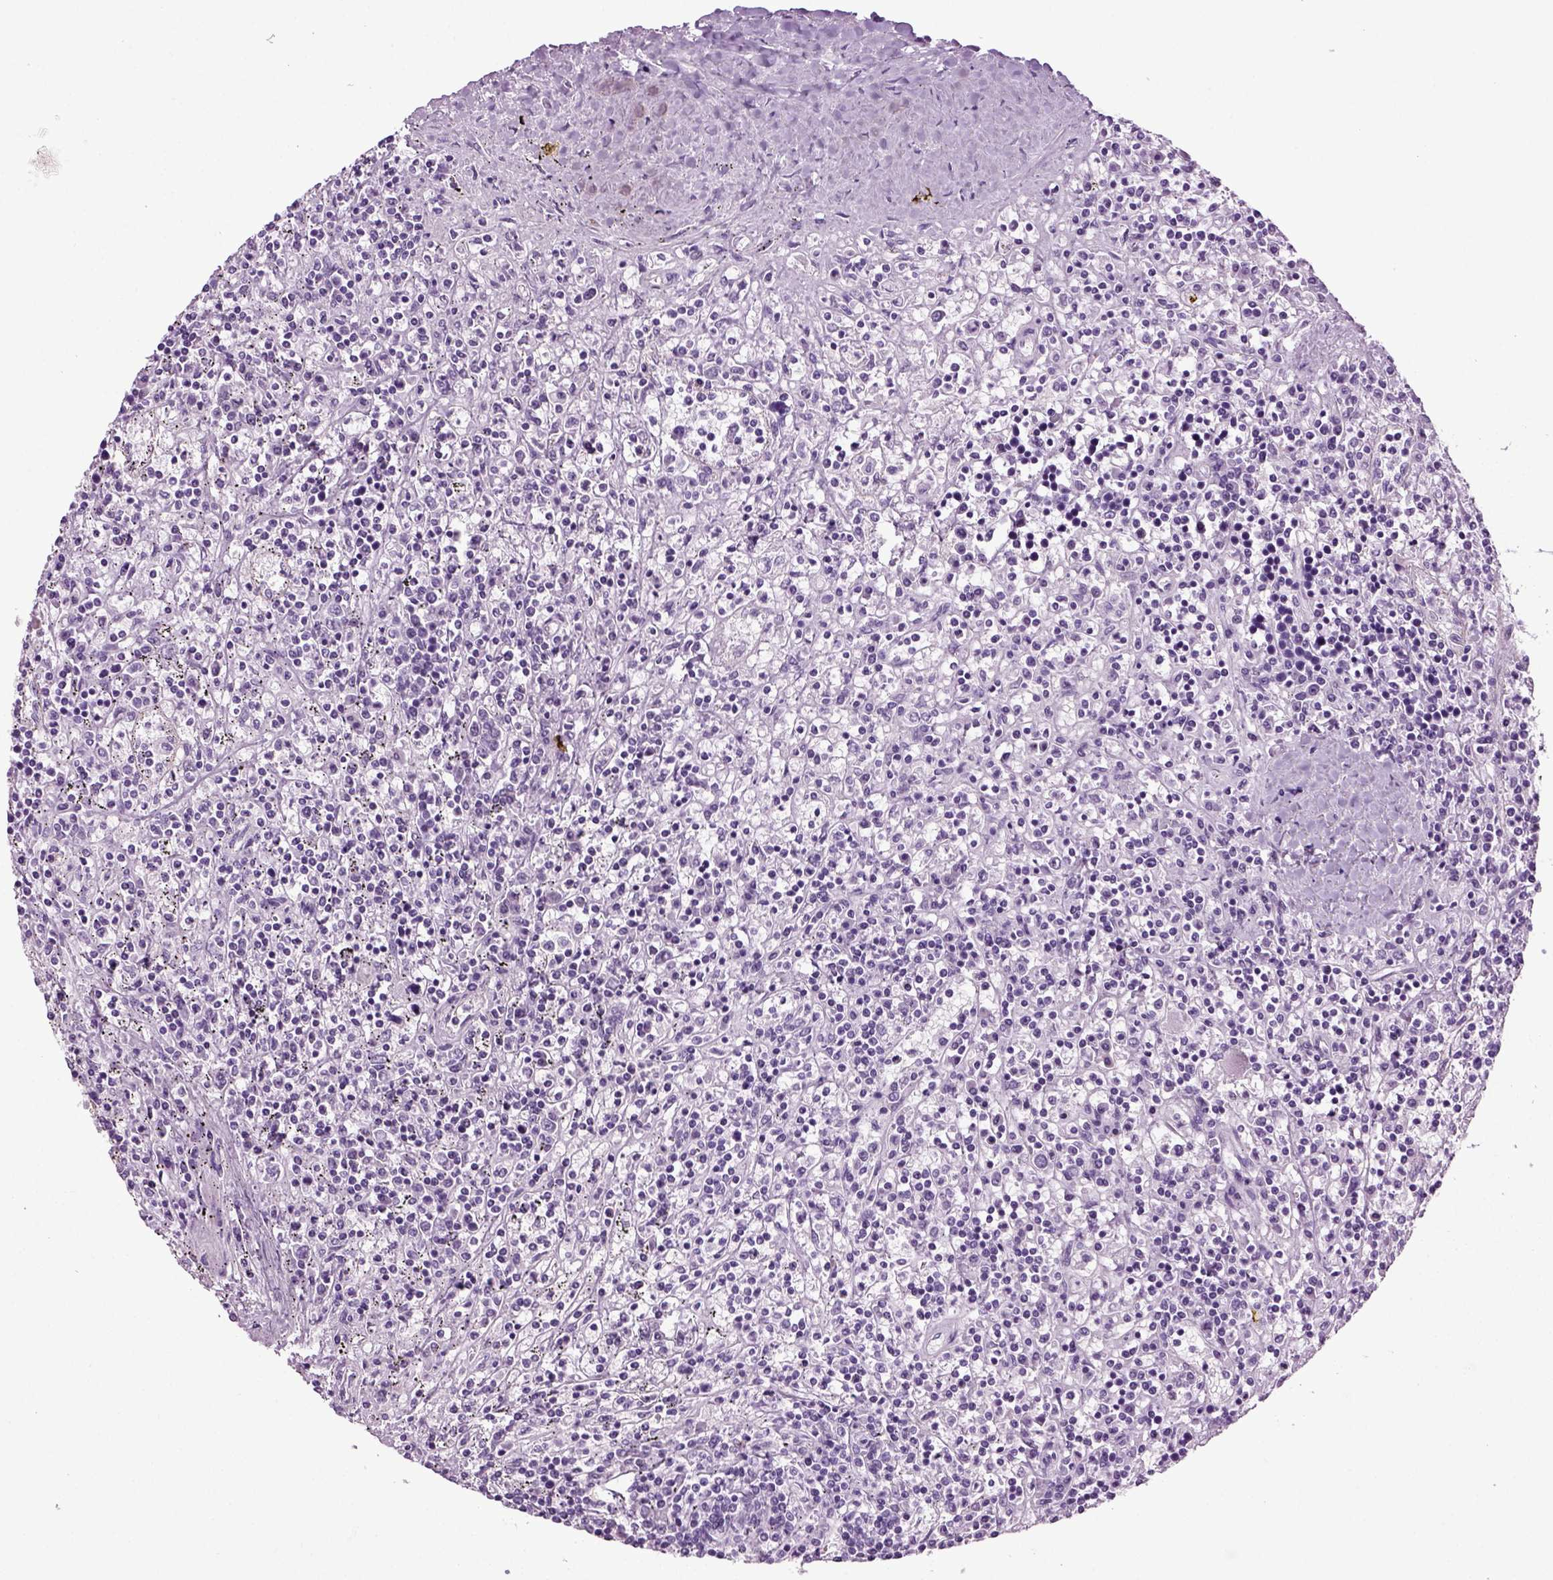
{"staining": {"intensity": "negative", "quantity": "none", "location": "none"}, "tissue": "lymphoma", "cell_type": "Tumor cells", "image_type": "cancer", "snomed": [{"axis": "morphology", "description": "Malignant lymphoma, non-Hodgkin's type, Low grade"}, {"axis": "topography", "description": "Spleen"}], "caption": "This histopathology image is of lymphoma stained with immunohistochemistry to label a protein in brown with the nuclei are counter-stained blue. There is no positivity in tumor cells.", "gene": "RFX3", "patient": {"sex": "male", "age": 62}}